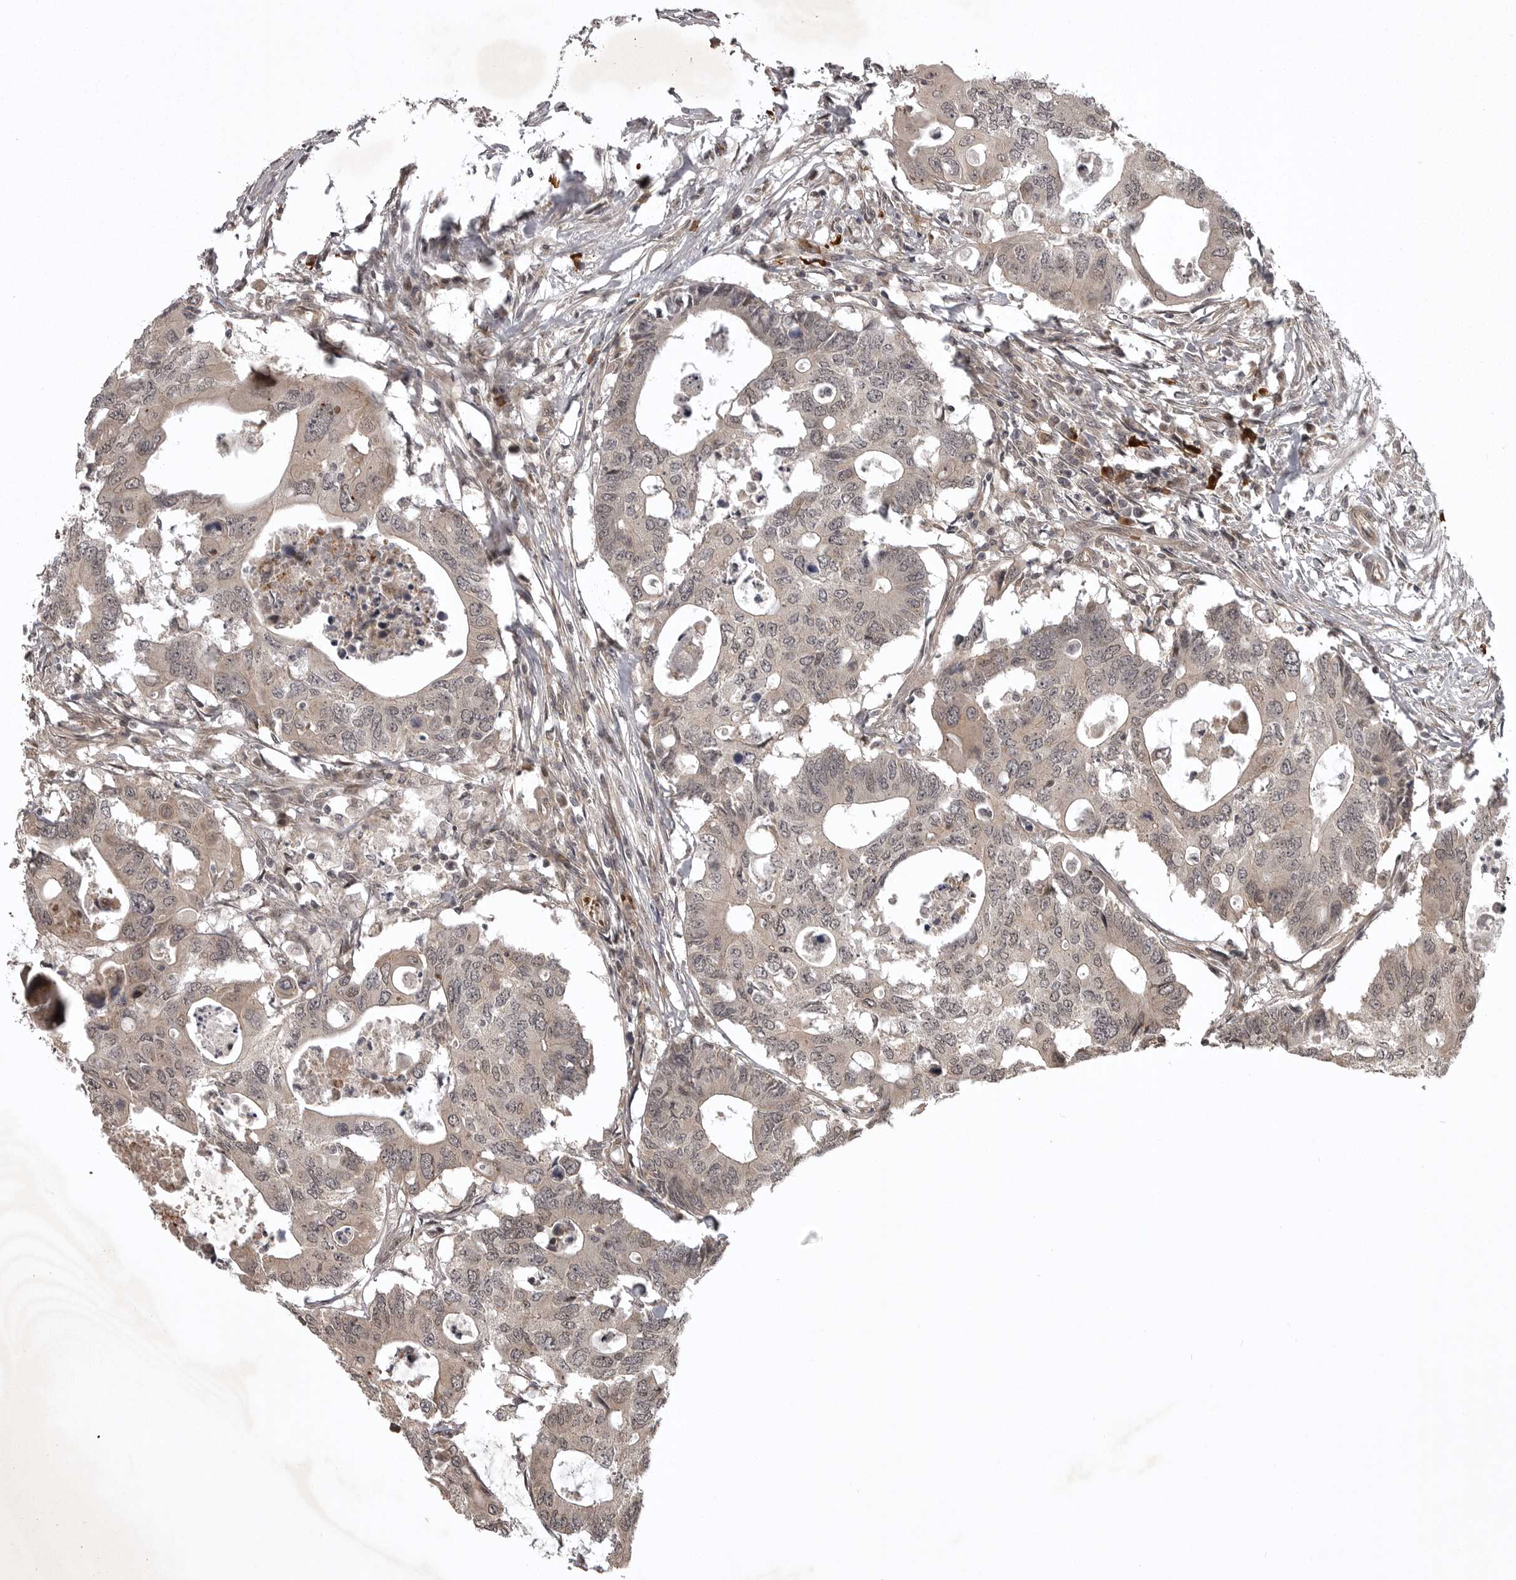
{"staining": {"intensity": "weak", "quantity": ">75%", "location": "cytoplasmic/membranous"}, "tissue": "colorectal cancer", "cell_type": "Tumor cells", "image_type": "cancer", "snomed": [{"axis": "morphology", "description": "Adenocarcinoma, NOS"}, {"axis": "topography", "description": "Colon"}], "caption": "Immunohistochemistry (IHC) (DAB) staining of human colorectal cancer reveals weak cytoplasmic/membranous protein expression in approximately >75% of tumor cells. Immunohistochemistry (IHC) stains the protein of interest in brown and the nuclei are stained blue.", "gene": "SNX16", "patient": {"sex": "male", "age": 71}}